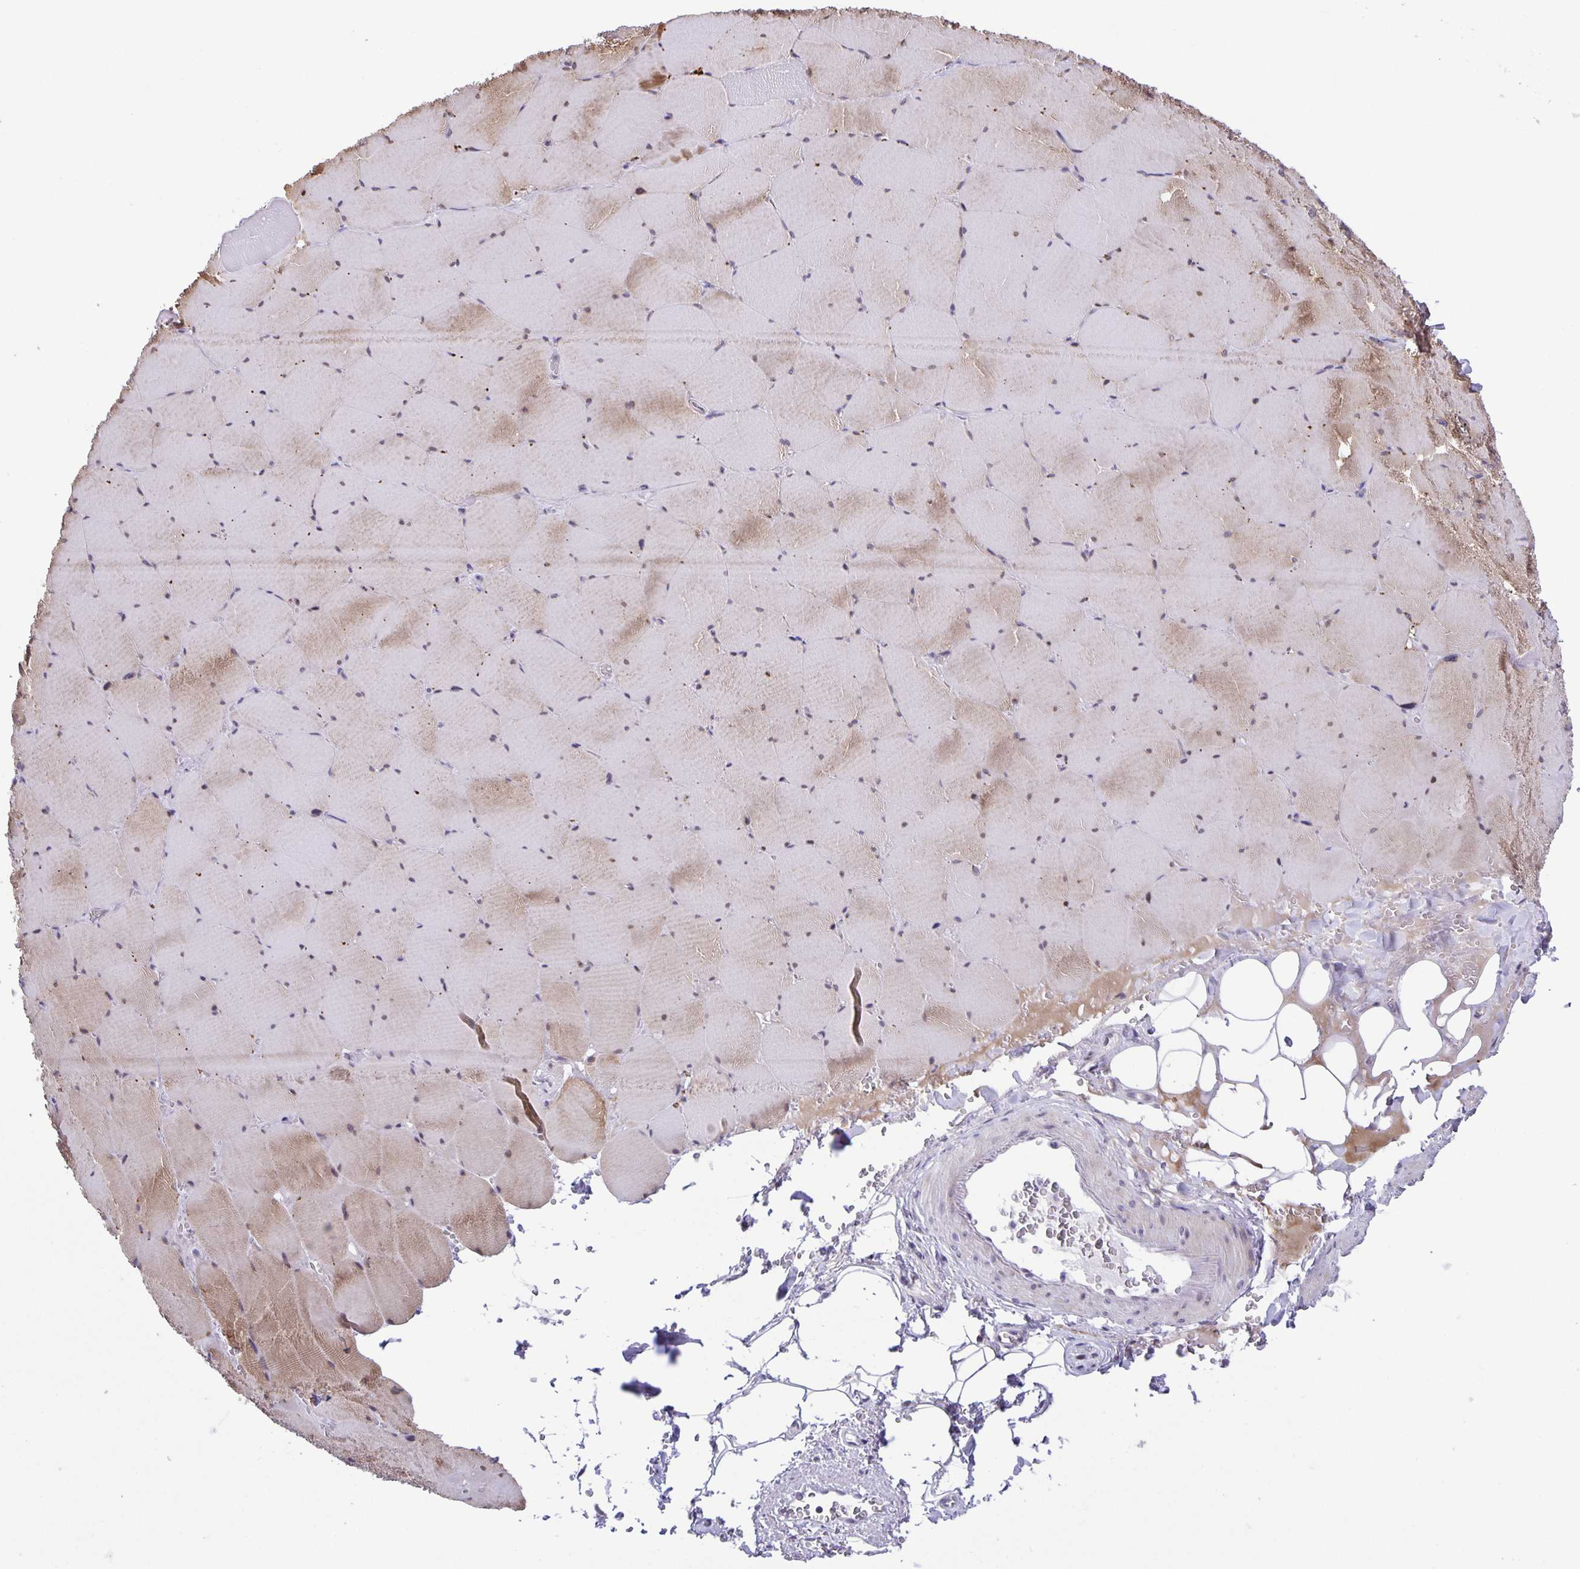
{"staining": {"intensity": "moderate", "quantity": "25%-75%", "location": "cytoplasmic/membranous"}, "tissue": "skeletal muscle", "cell_type": "Myocytes", "image_type": "normal", "snomed": [{"axis": "morphology", "description": "Normal tissue, NOS"}, {"axis": "topography", "description": "Skeletal muscle"}, {"axis": "topography", "description": "Head-Neck"}], "caption": "Normal skeletal muscle demonstrates moderate cytoplasmic/membranous expression in about 25%-75% of myocytes.", "gene": "PHRF1", "patient": {"sex": "male", "age": 66}}